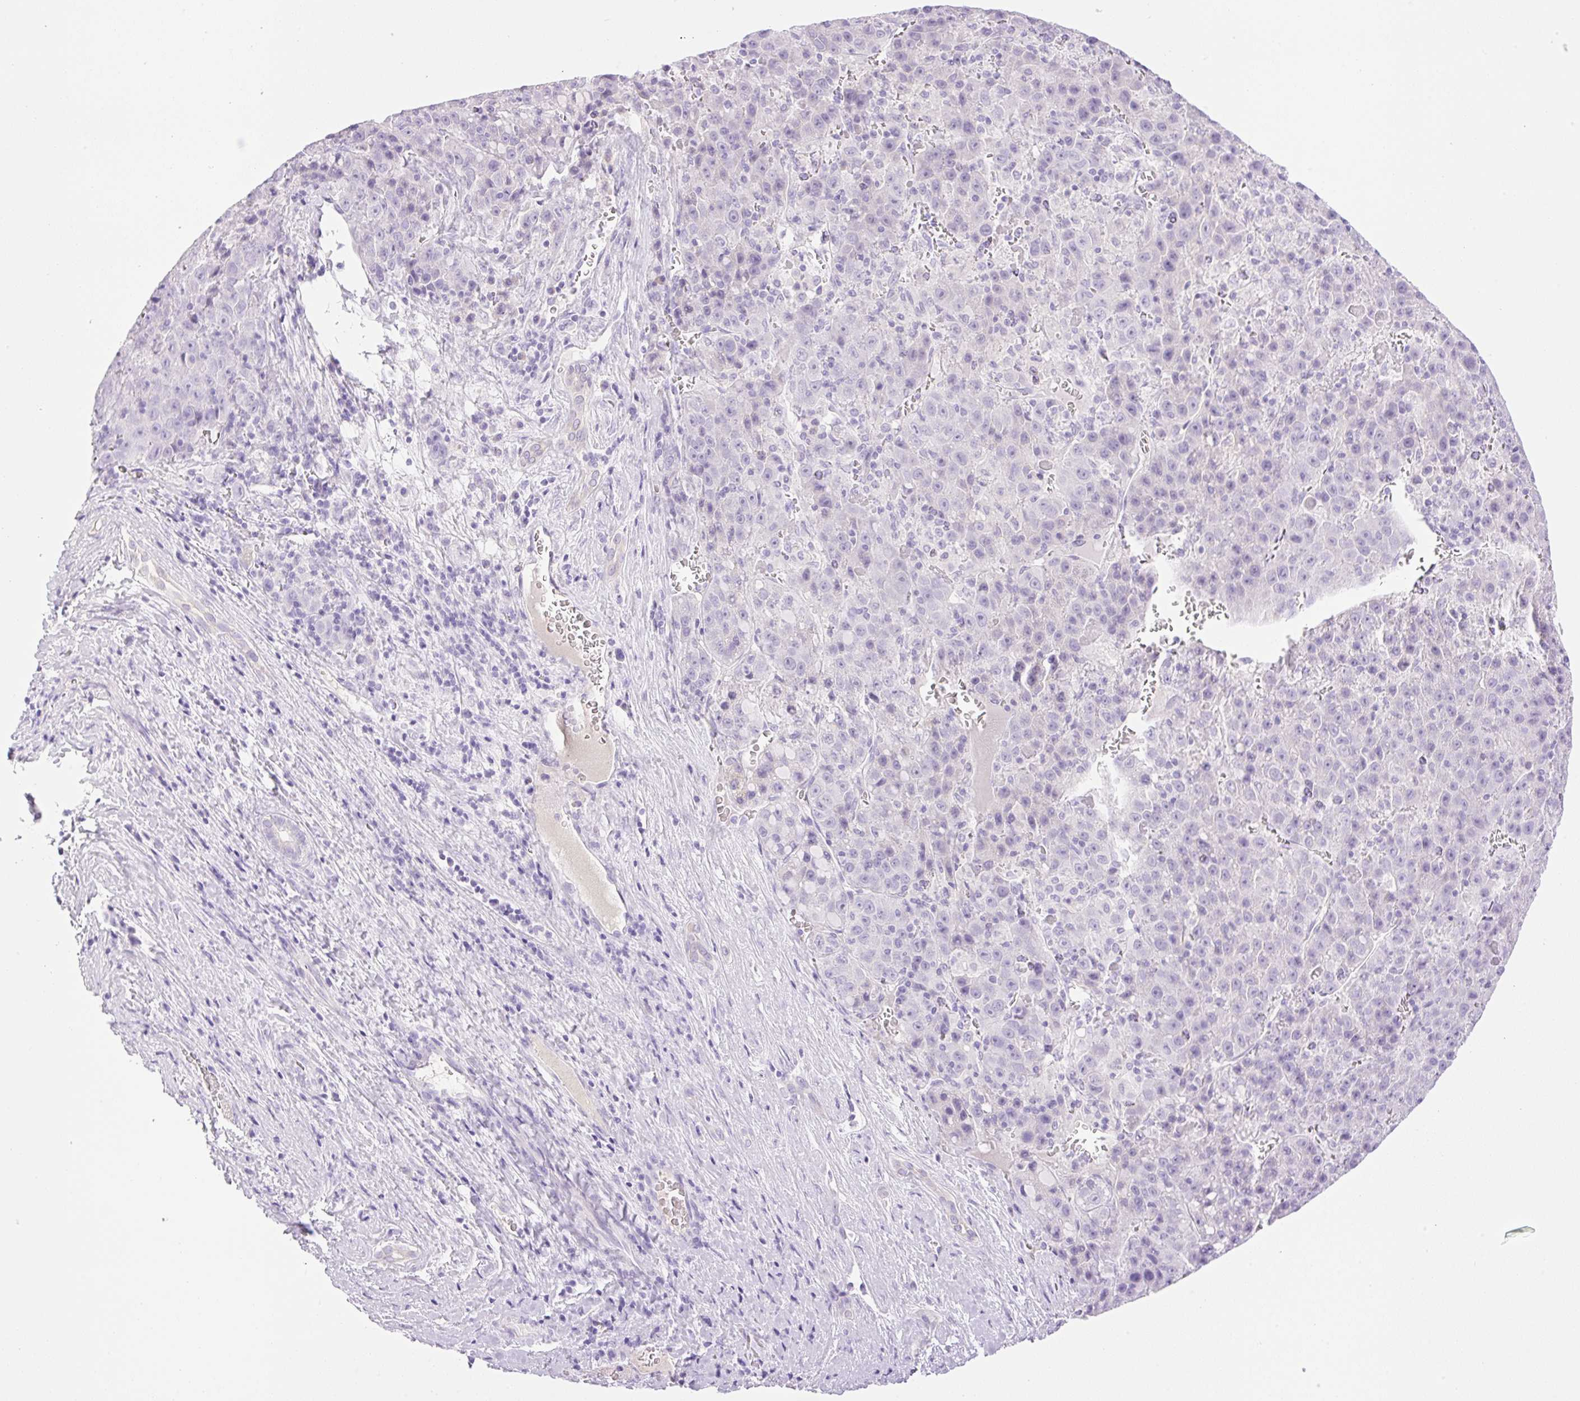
{"staining": {"intensity": "negative", "quantity": "none", "location": "none"}, "tissue": "liver cancer", "cell_type": "Tumor cells", "image_type": "cancer", "snomed": [{"axis": "morphology", "description": "Carcinoma, Hepatocellular, NOS"}, {"axis": "topography", "description": "Liver"}], "caption": "Histopathology image shows no significant protein staining in tumor cells of liver hepatocellular carcinoma. (Stains: DAB (3,3'-diaminobenzidine) immunohistochemistry with hematoxylin counter stain, Microscopy: brightfield microscopy at high magnification).", "gene": "PALM3", "patient": {"sex": "female", "age": 53}}